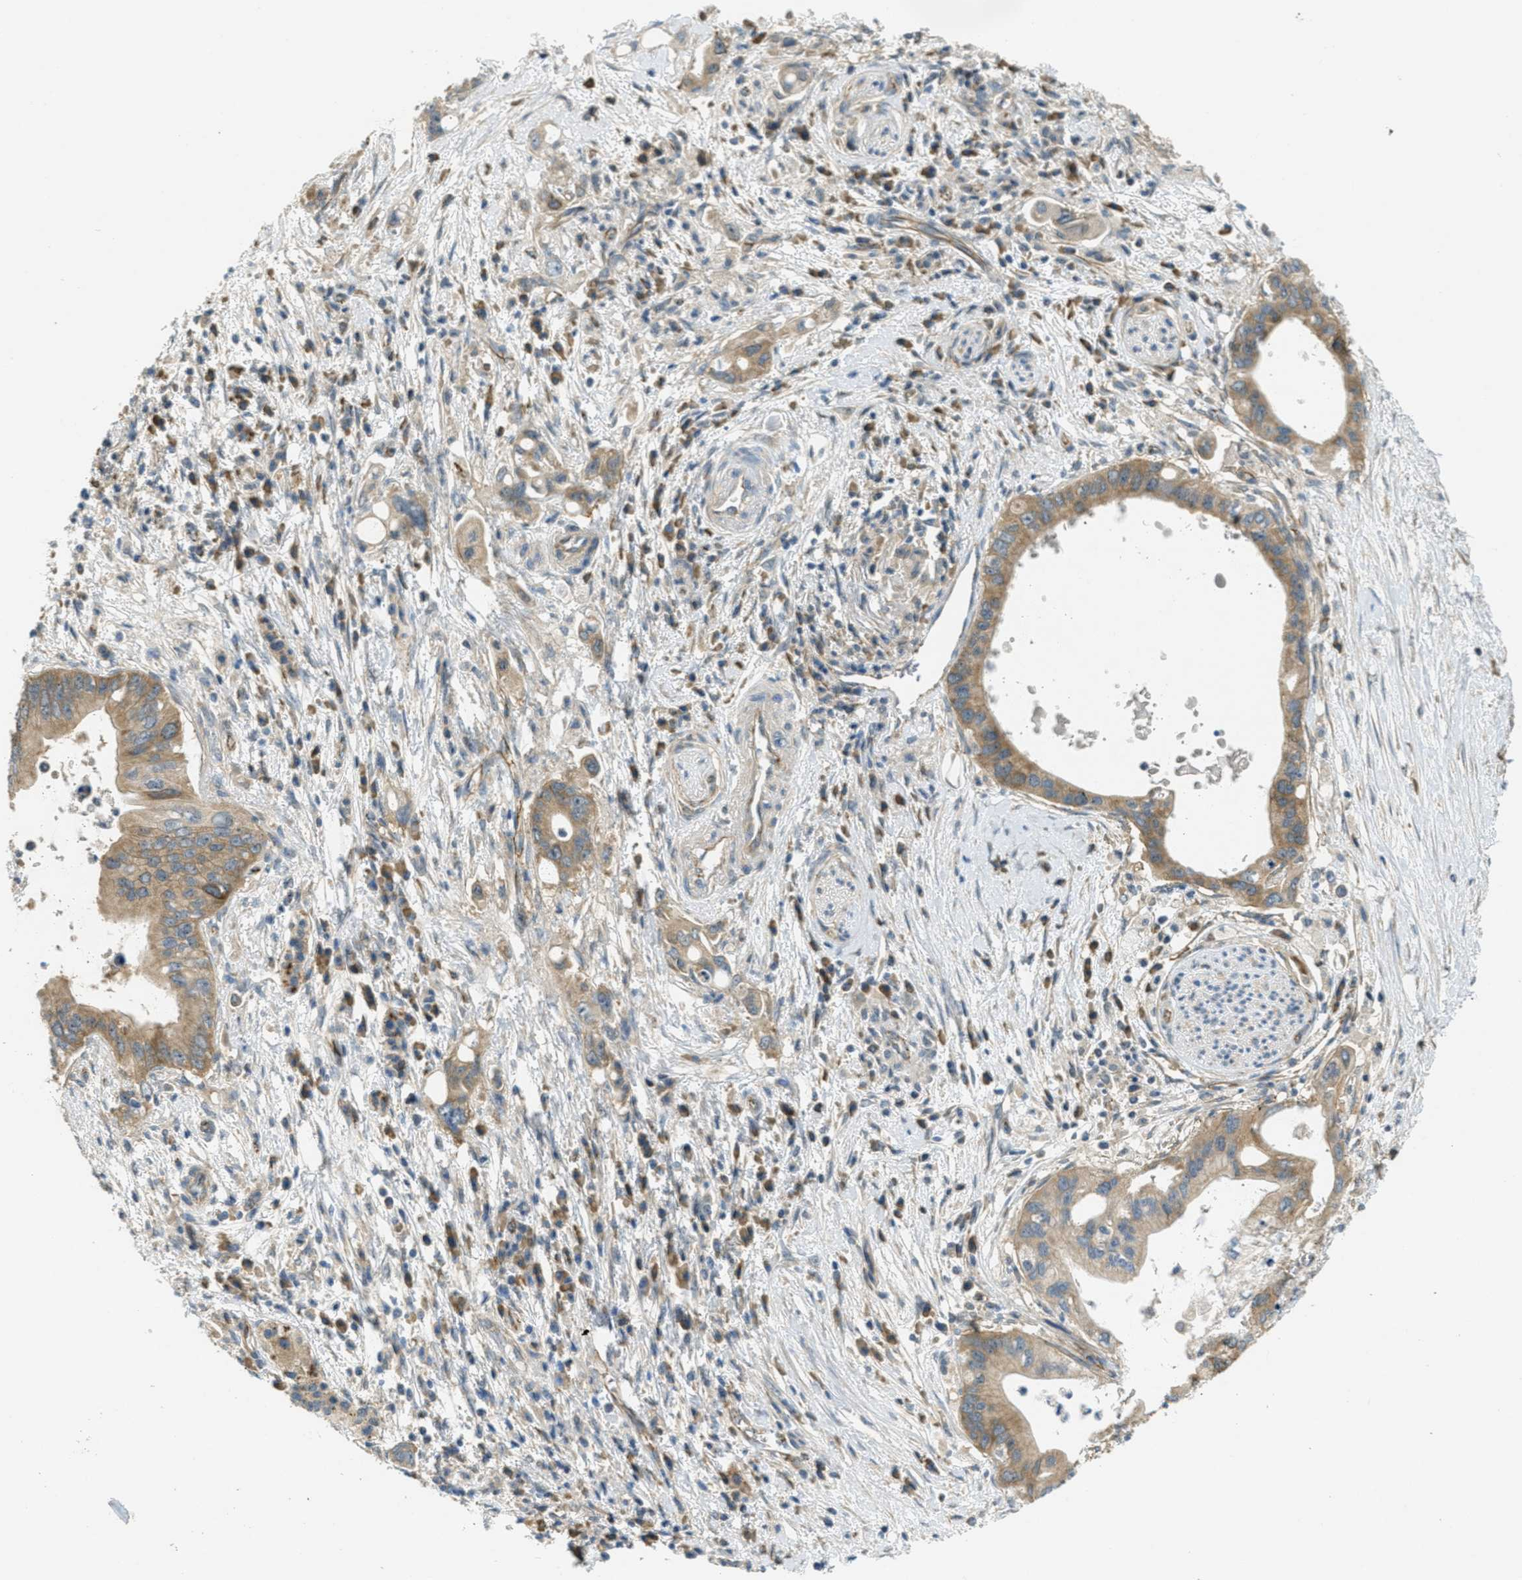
{"staining": {"intensity": "moderate", "quantity": ">75%", "location": "cytoplasmic/membranous"}, "tissue": "pancreatic cancer", "cell_type": "Tumor cells", "image_type": "cancer", "snomed": [{"axis": "morphology", "description": "Adenocarcinoma, NOS"}, {"axis": "topography", "description": "Pancreas"}], "caption": "Pancreatic adenocarcinoma was stained to show a protein in brown. There is medium levels of moderate cytoplasmic/membranous expression in approximately >75% of tumor cells. The protein is stained brown, and the nuclei are stained in blue (DAB (3,3'-diaminobenzidine) IHC with brightfield microscopy, high magnification).", "gene": "JCAD", "patient": {"sex": "female", "age": 73}}